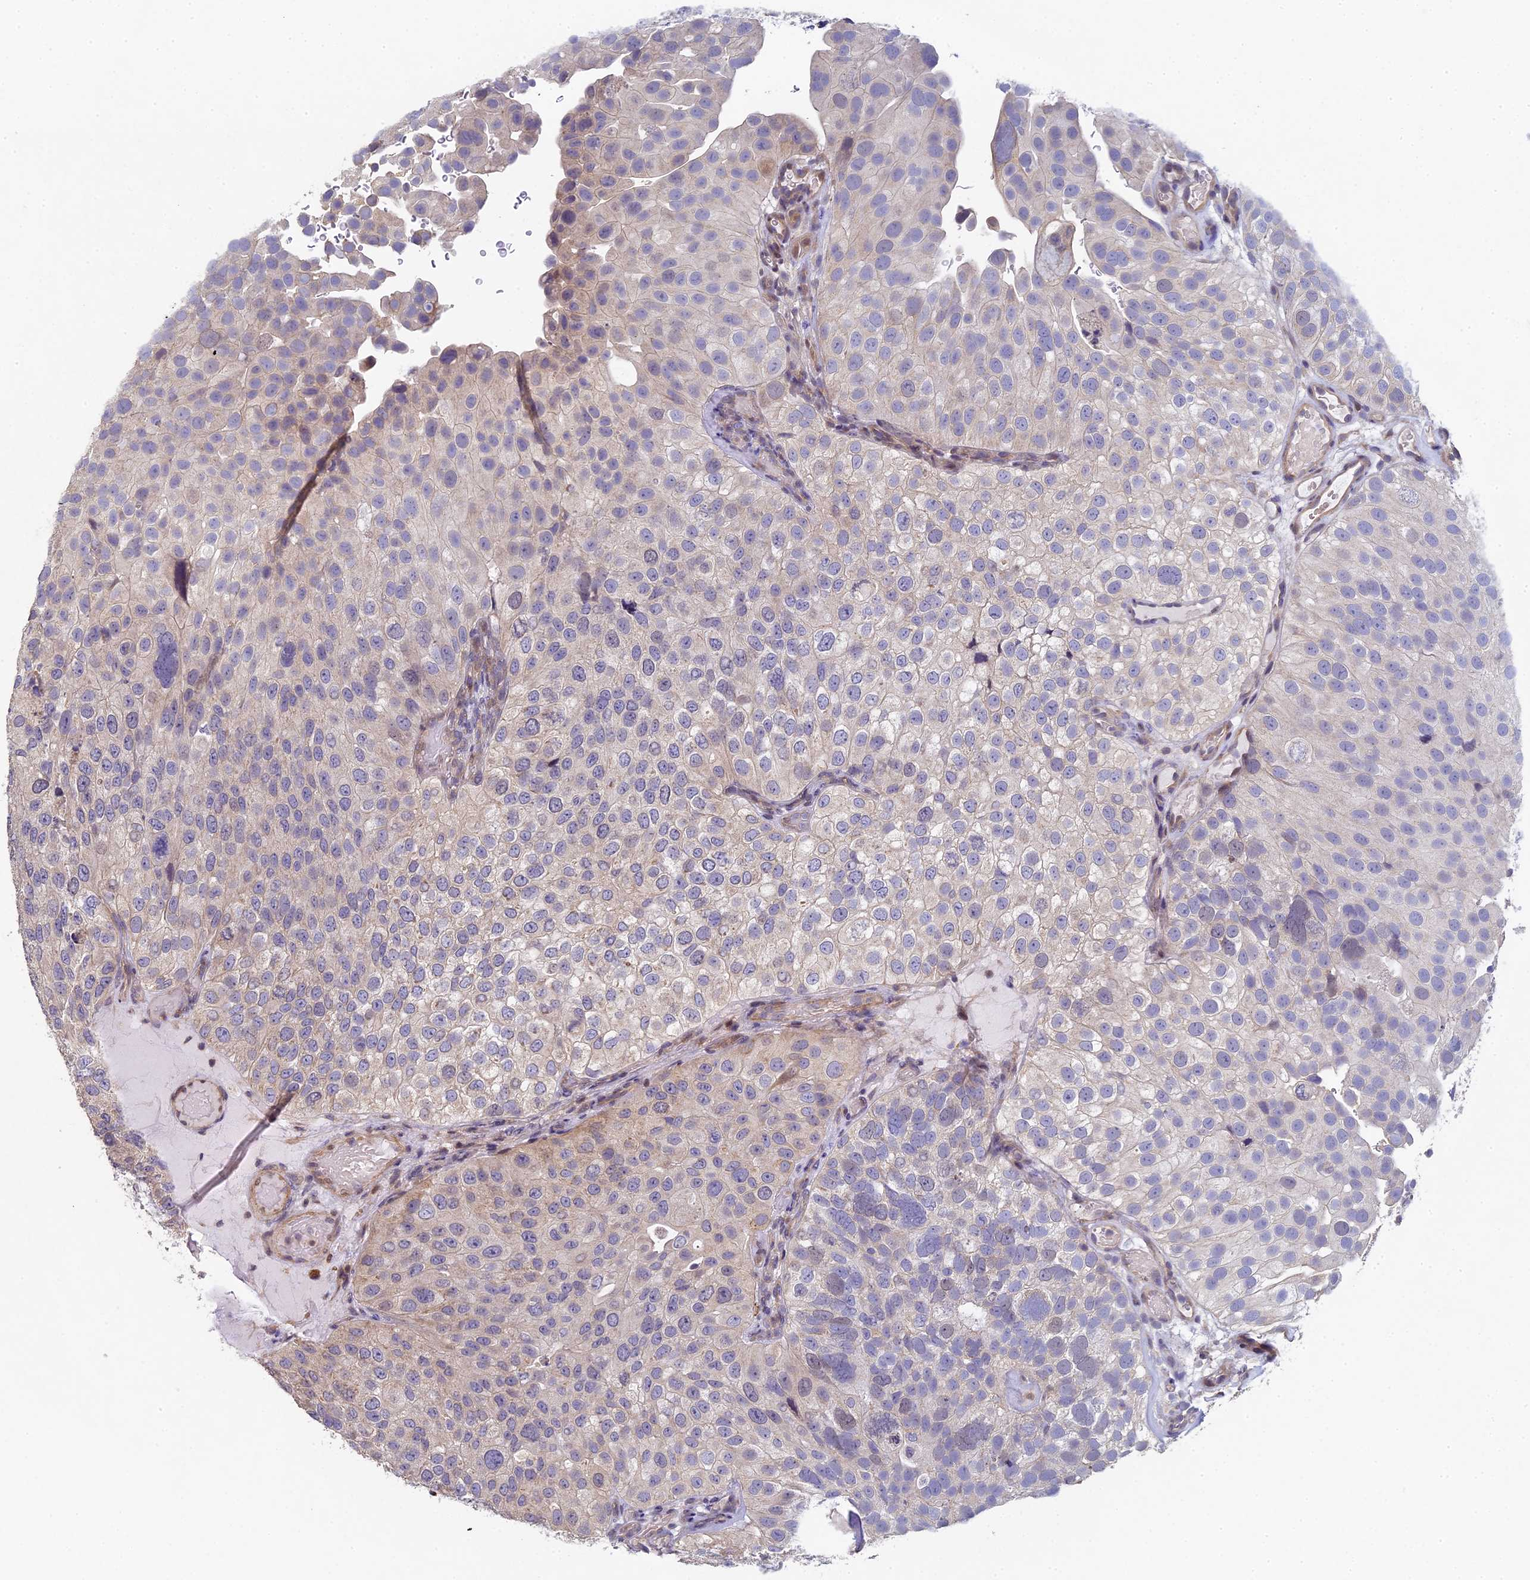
{"staining": {"intensity": "negative", "quantity": "none", "location": "none"}, "tissue": "urothelial cancer", "cell_type": "Tumor cells", "image_type": "cancer", "snomed": [{"axis": "morphology", "description": "Urothelial carcinoma, Low grade"}, {"axis": "topography", "description": "Urinary bladder"}], "caption": "Immunohistochemical staining of human urothelial cancer shows no significant staining in tumor cells.", "gene": "DIXDC1", "patient": {"sex": "male", "age": 78}}